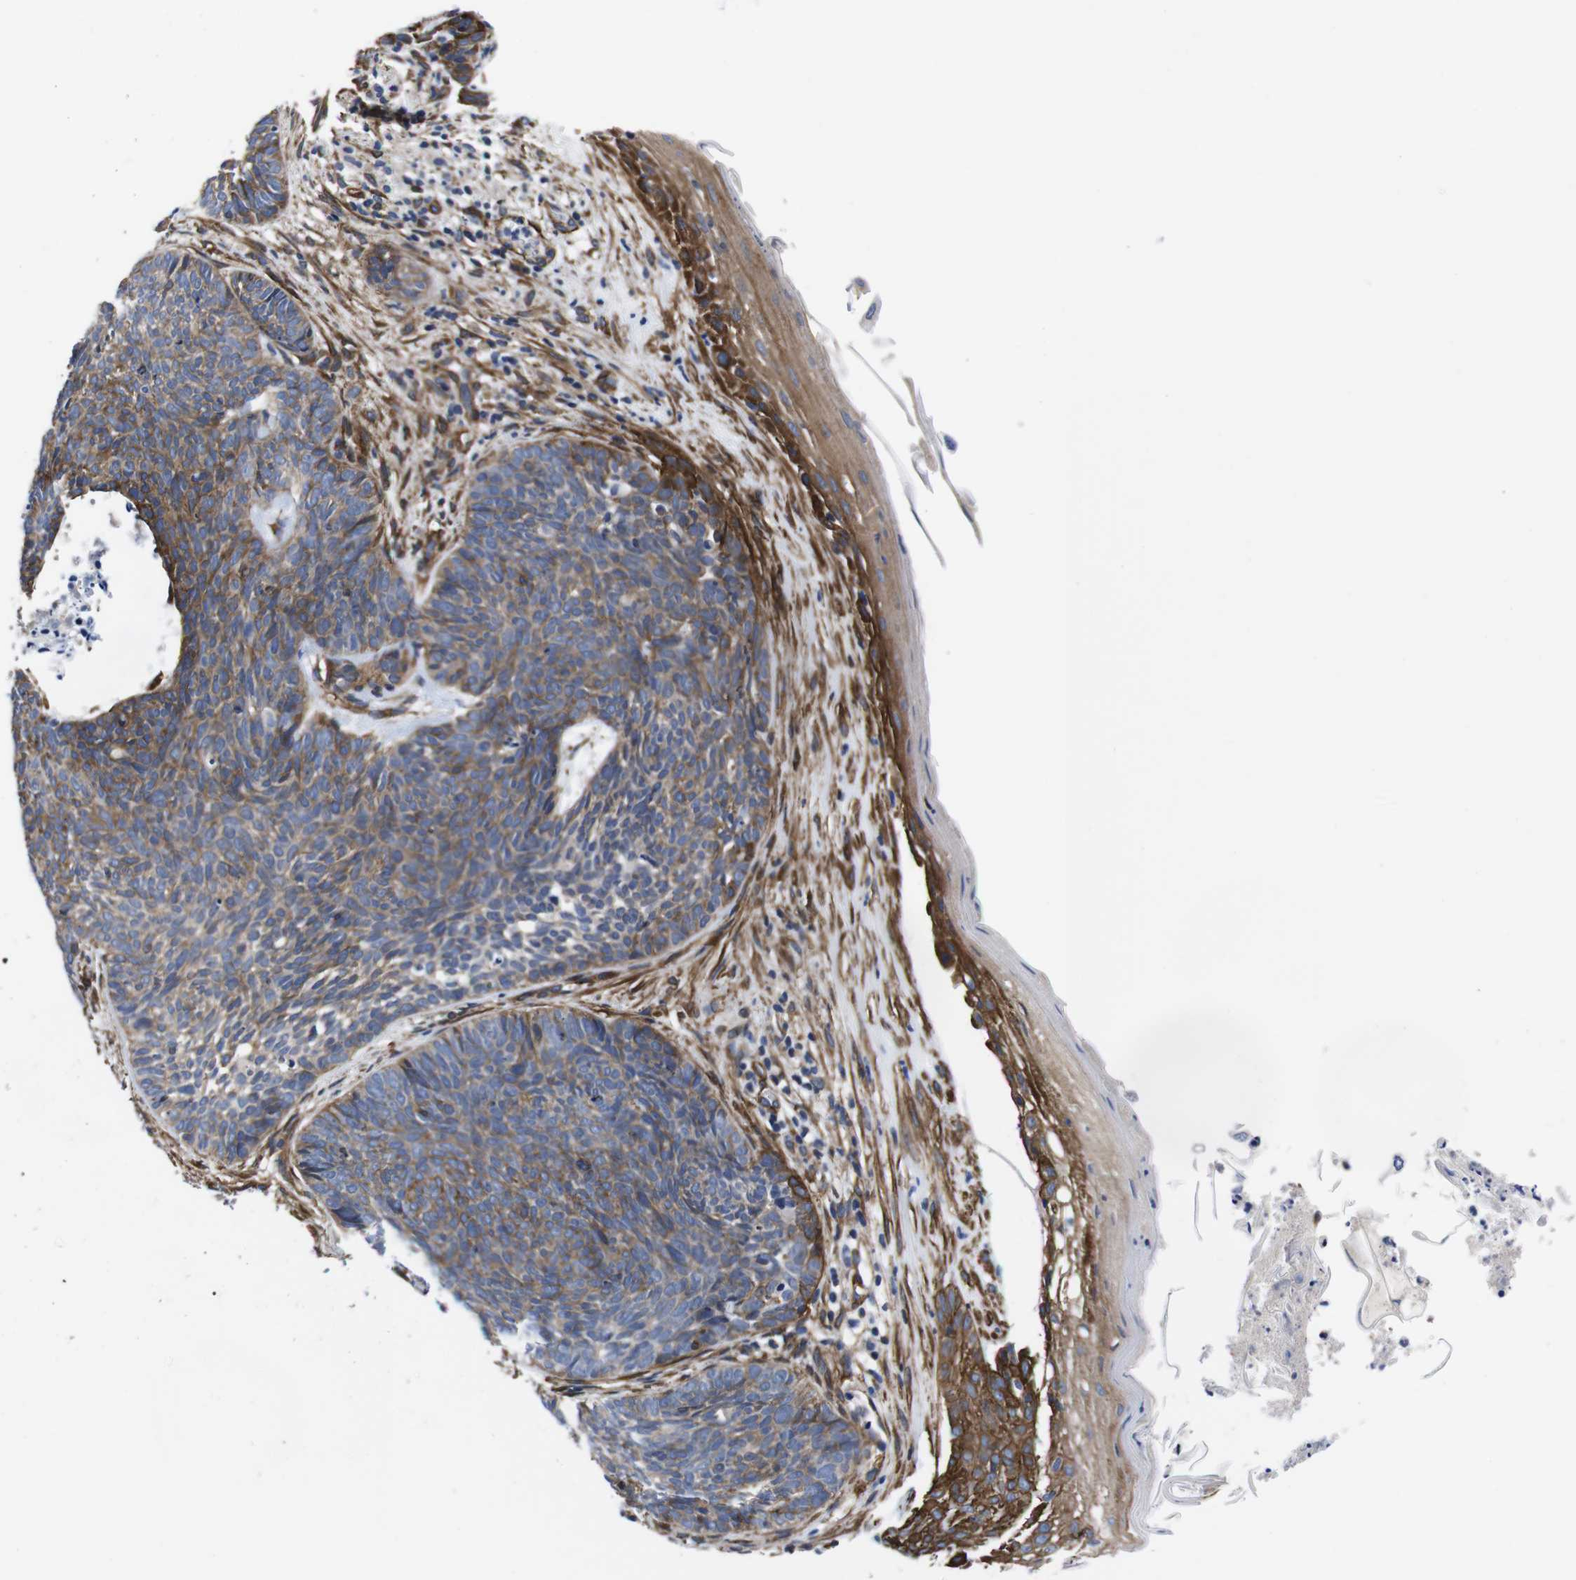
{"staining": {"intensity": "moderate", "quantity": ">75%", "location": "cytoplasmic/membranous"}, "tissue": "skin cancer", "cell_type": "Tumor cells", "image_type": "cancer", "snomed": [{"axis": "morphology", "description": "Basal cell carcinoma"}, {"axis": "topography", "description": "Skin"}], "caption": "High-power microscopy captured an immunohistochemistry (IHC) micrograph of basal cell carcinoma (skin), revealing moderate cytoplasmic/membranous positivity in approximately >75% of tumor cells.", "gene": "WNT10A", "patient": {"sex": "female", "age": 70}}